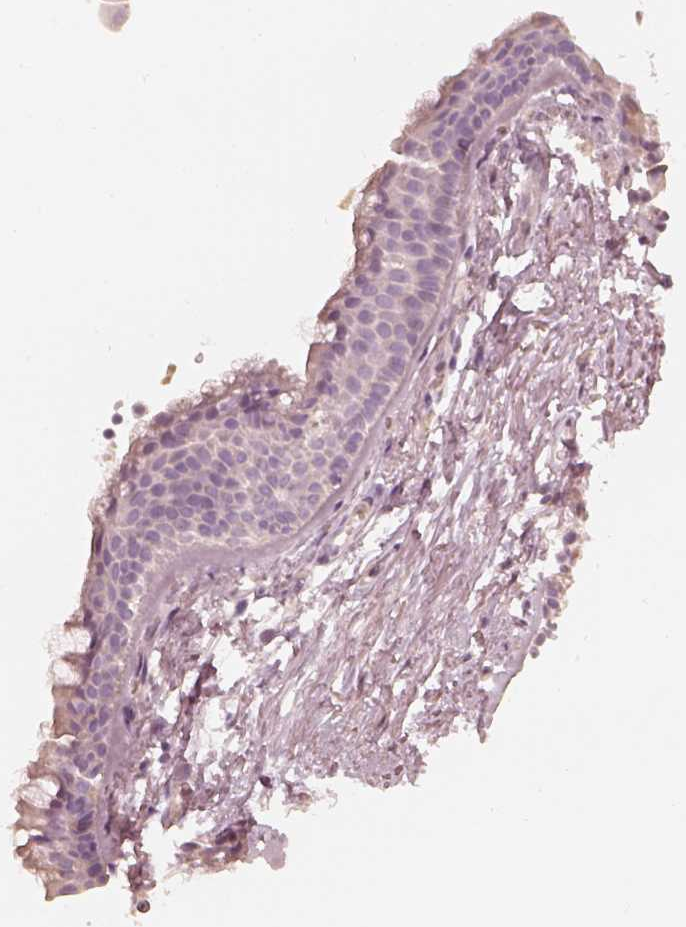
{"staining": {"intensity": "negative", "quantity": "none", "location": "none"}, "tissue": "adipose tissue", "cell_type": "Adipocytes", "image_type": "normal", "snomed": [{"axis": "morphology", "description": "Normal tissue, NOS"}, {"axis": "topography", "description": "Cartilage tissue"}, {"axis": "topography", "description": "Bronchus"}], "caption": "Immunohistochemical staining of benign adipose tissue shows no significant expression in adipocytes.", "gene": "FMNL2", "patient": {"sex": "female", "age": 79}}